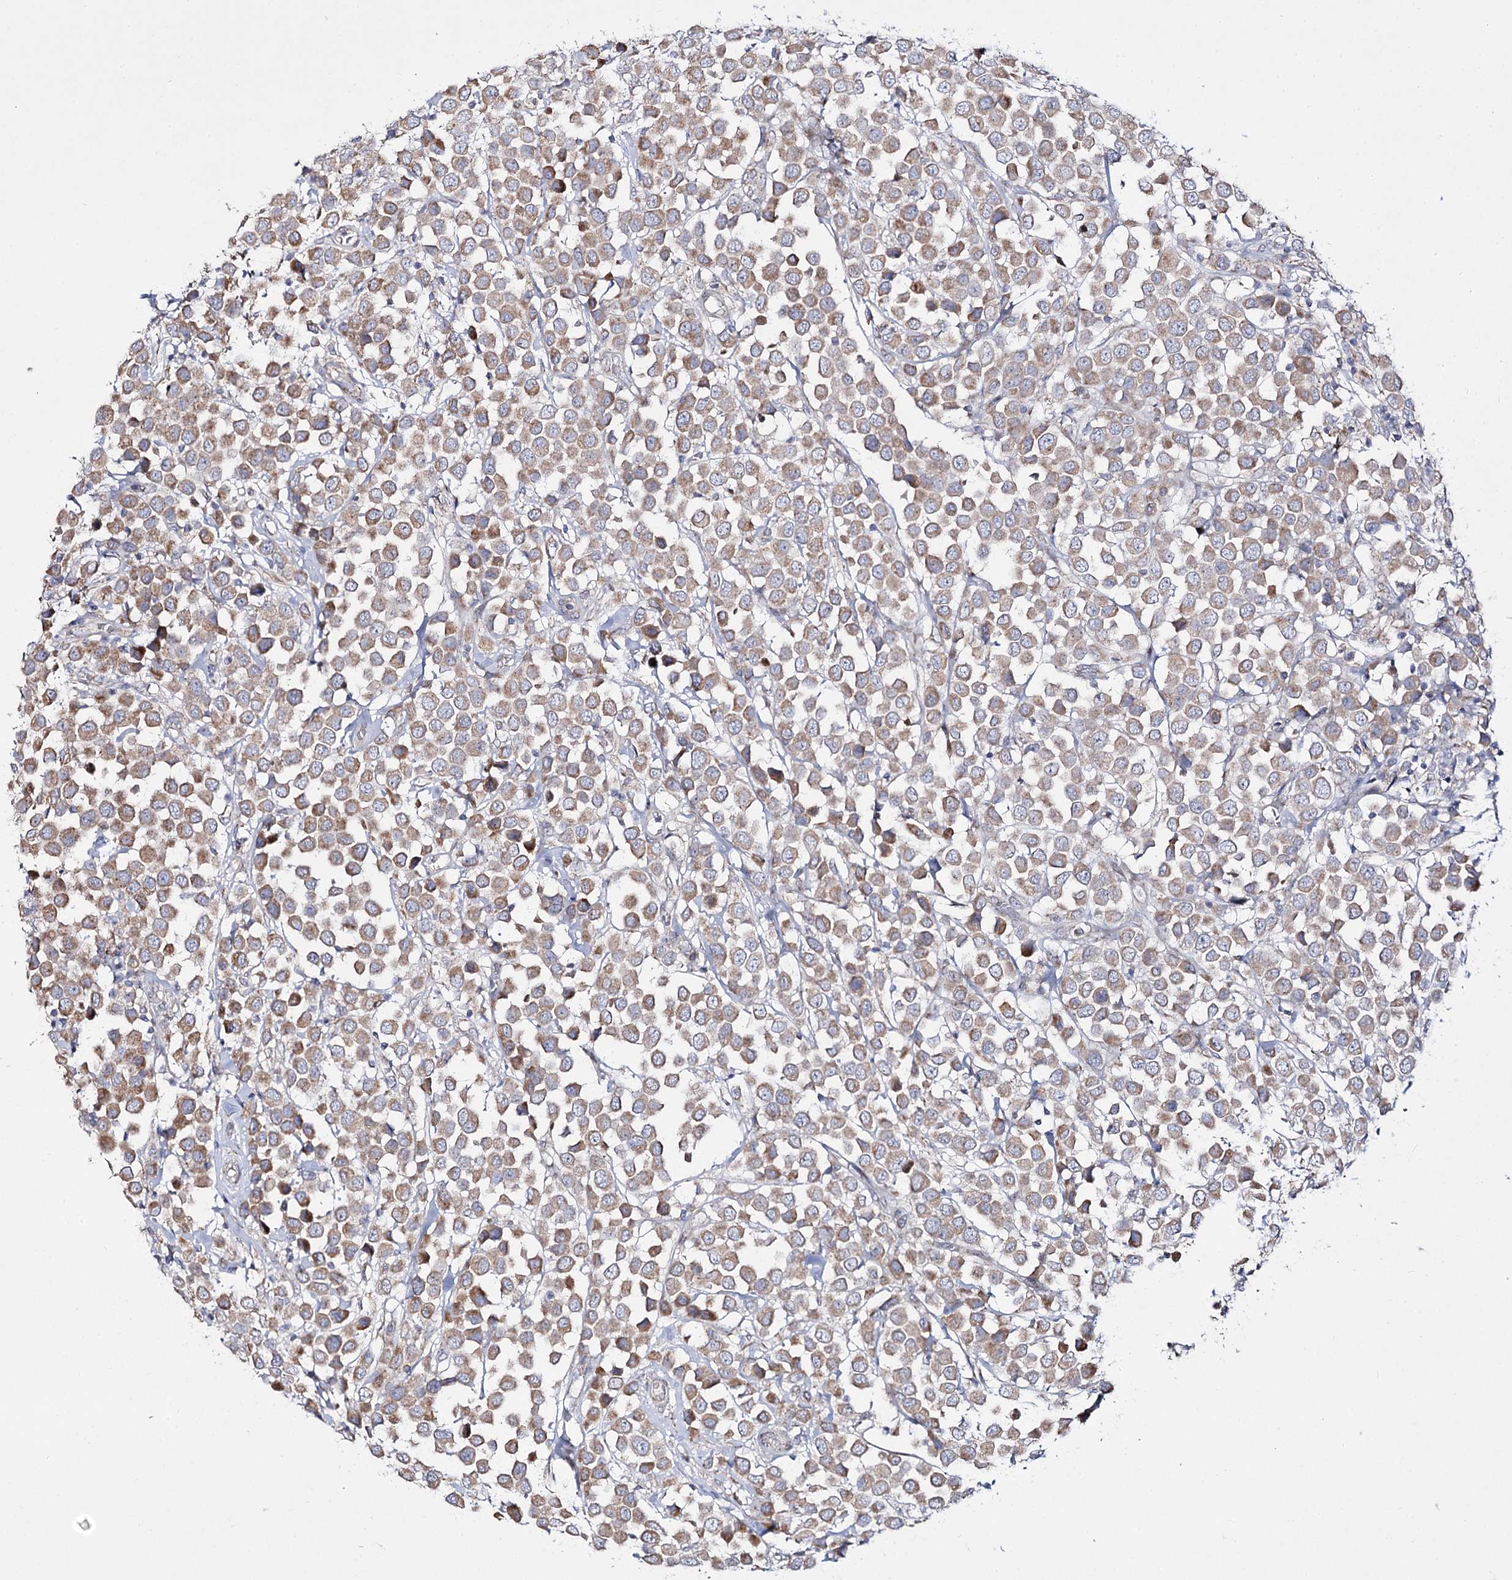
{"staining": {"intensity": "moderate", "quantity": ">75%", "location": "cytoplasmic/membranous"}, "tissue": "breast cancer", "cell_type": "Tumor cells", "image_type": "cancer", "snomed": [{"axis": "morphology", "description": "Duct carcinoma"}, {"axis": "topography", "description": "Breast"}], "caption": "Approximately >75% of tumor cells in human infiltrating ductal carcinoma (breast) demonstrate moderate cytoplasmic/membranous protein positivity as visualized by brown immunohistochemical staining.", "gene": "C11orf80", "patient": {"sex": "female", "age": 61}}